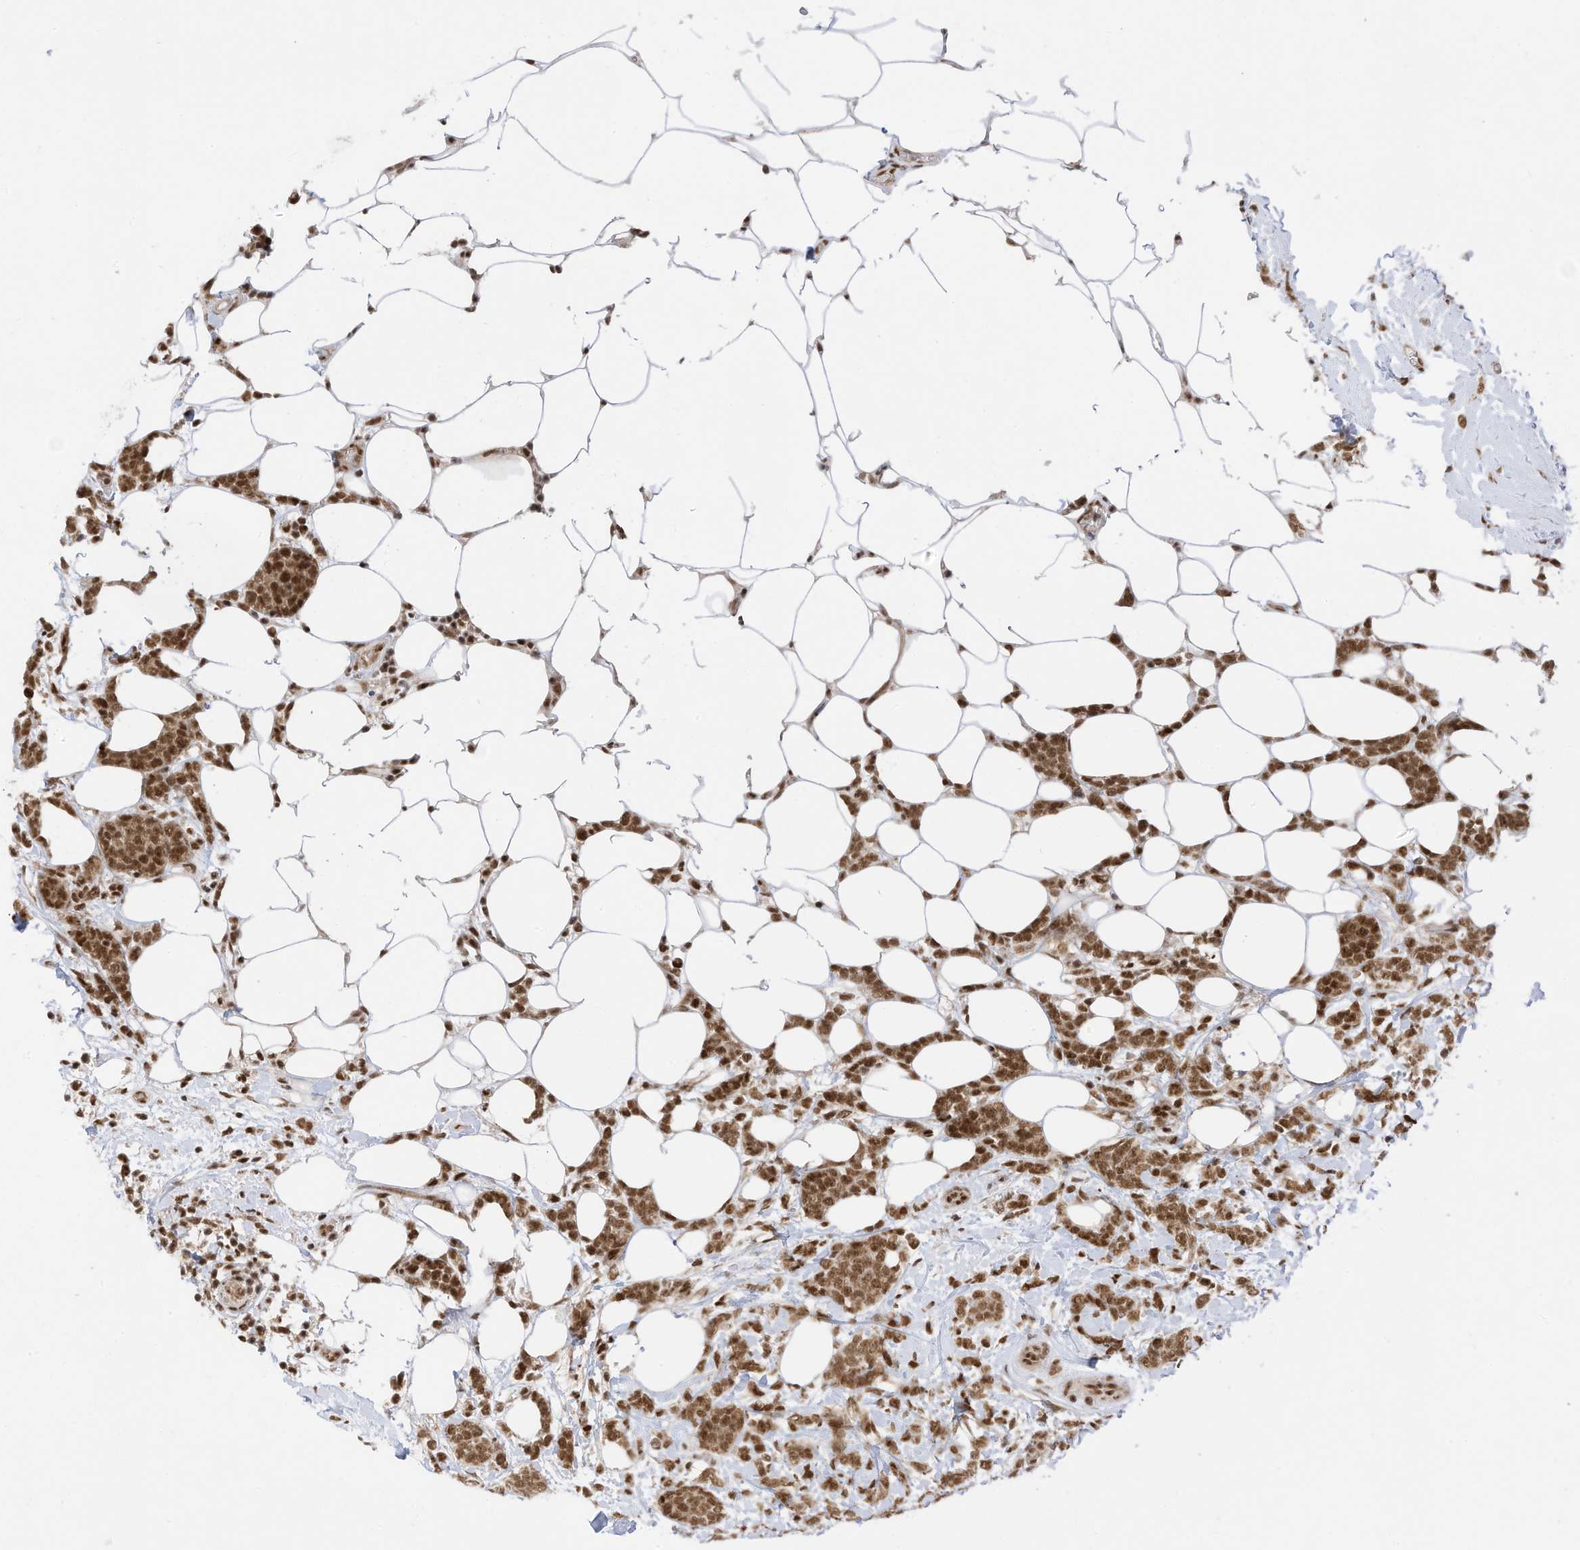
{"staining": {"intensity": "moderate", "quantity": ">75%", "location": "cytoplasmic/membranous,nuclear"}, "tissue": "breast cancer", "cell_type": "Tumor cells", "image_type": "cancer", "snomed": [{"axis": "morphology", "description": "Lobular carcinoma"}, {"axis": "topography", "description": "Breast"}], "caption": "Immunohistochemical staining of human breast lobular carcinoma exhibits medium levels of moderate cytoplasmic/membranous and nuclear protein expression in approximately >75% of tumor cells.", "gene": "AURKAIP1", "patient": {"sex": "female", "age": 58}}